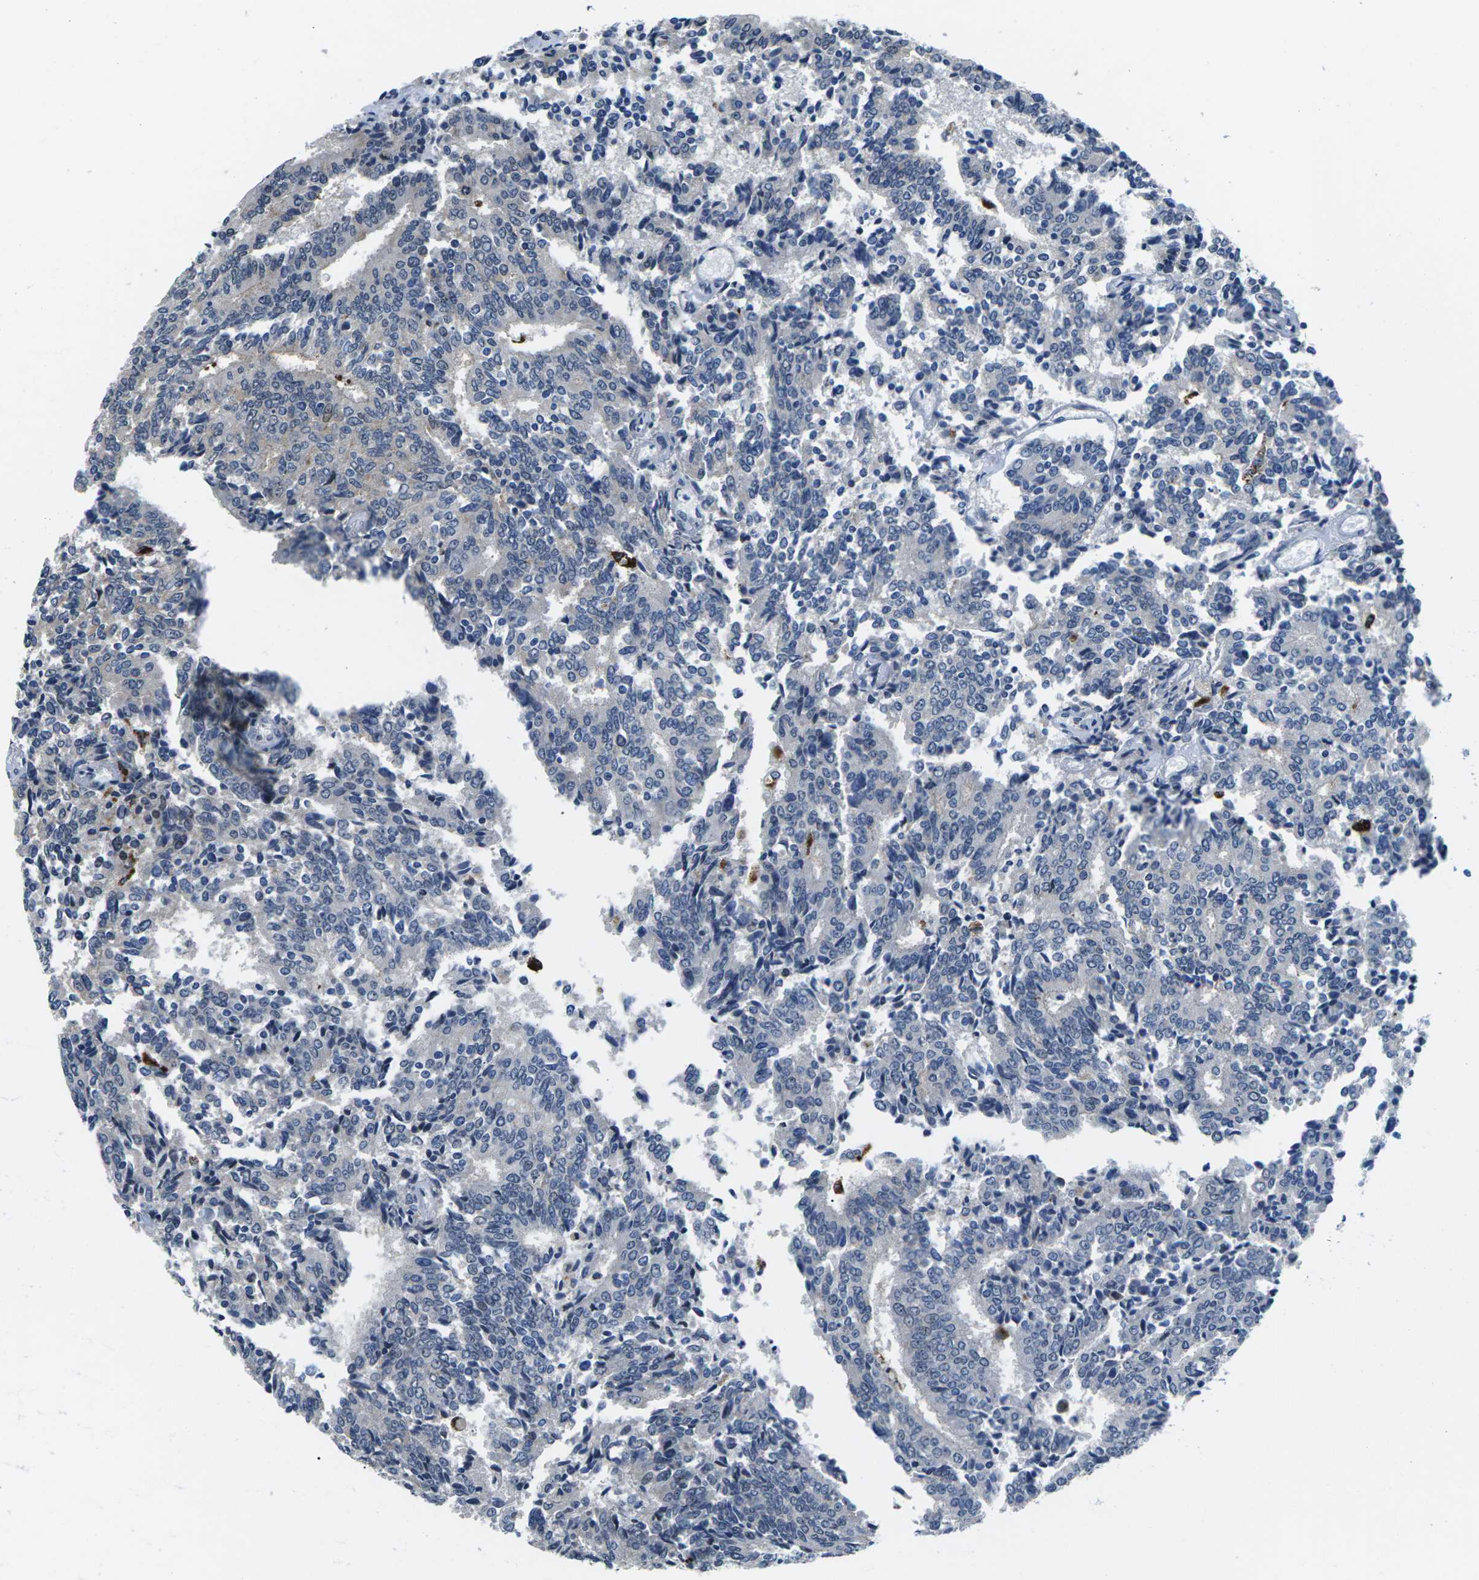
{"staining": {"intensity": "negative", "quantity": "none", "location": "none"}, "tissue": "prostate cancer", "cell_type": "Tumor cells", "image_type": "cancer", "snomed": [{"axis": "morphology", "description": "Normal tissue, NOS"}, {"axis": "morphology", "description": "Adenocarcinoma, High grade"}, {"axis": "topography", "description": "Prostate"}, {"axis": "topography", "description": "Seminal veicle"}], "caption": "Immunohistochemistry of prostate cancer (adenocarcinoma (high-grade)) displays no positivity in tumor cells.", "gene": "NSRP1", "patient": {"sex": "male", "age": 55}}